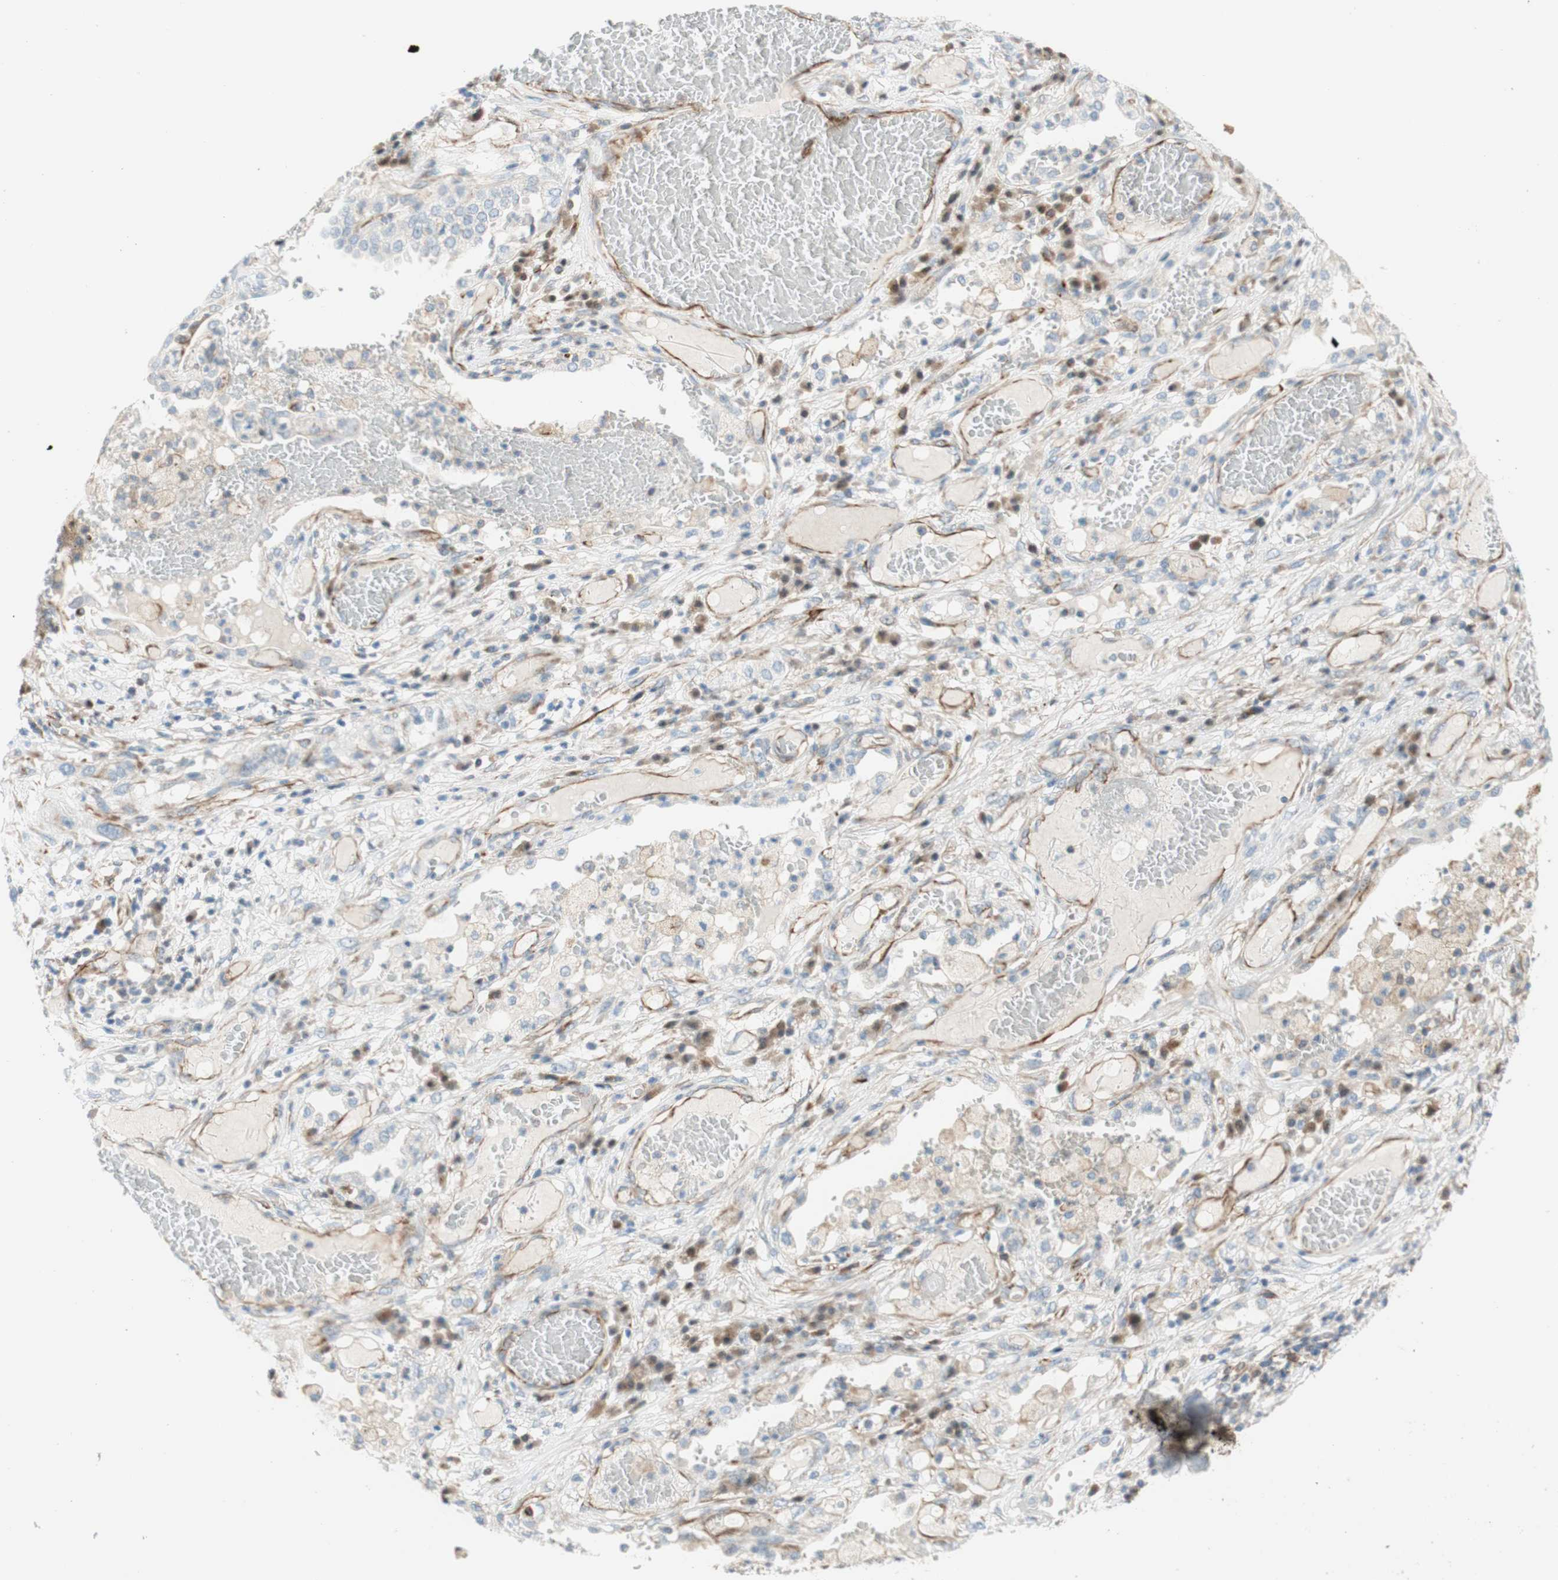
{"staining": {"intensity": "negative", "quantity": "none", "location": "none"}, "tissue": "lung cancer", "cell_type": "Tumor cells", "image_type": "cancer", "snomed": [{"axis": "morphology", "description": "Squamous cell carcinoma, NOS"}, {"axis": "topography", "description": "Lung"}], "caption": "Human lung cancer (squamous cell carcinoma) stained for a protein using IHC shows no positivity in tumor cells.", "gene": "POU2AF1", "patient": {"sex": "male", "age": 71}}